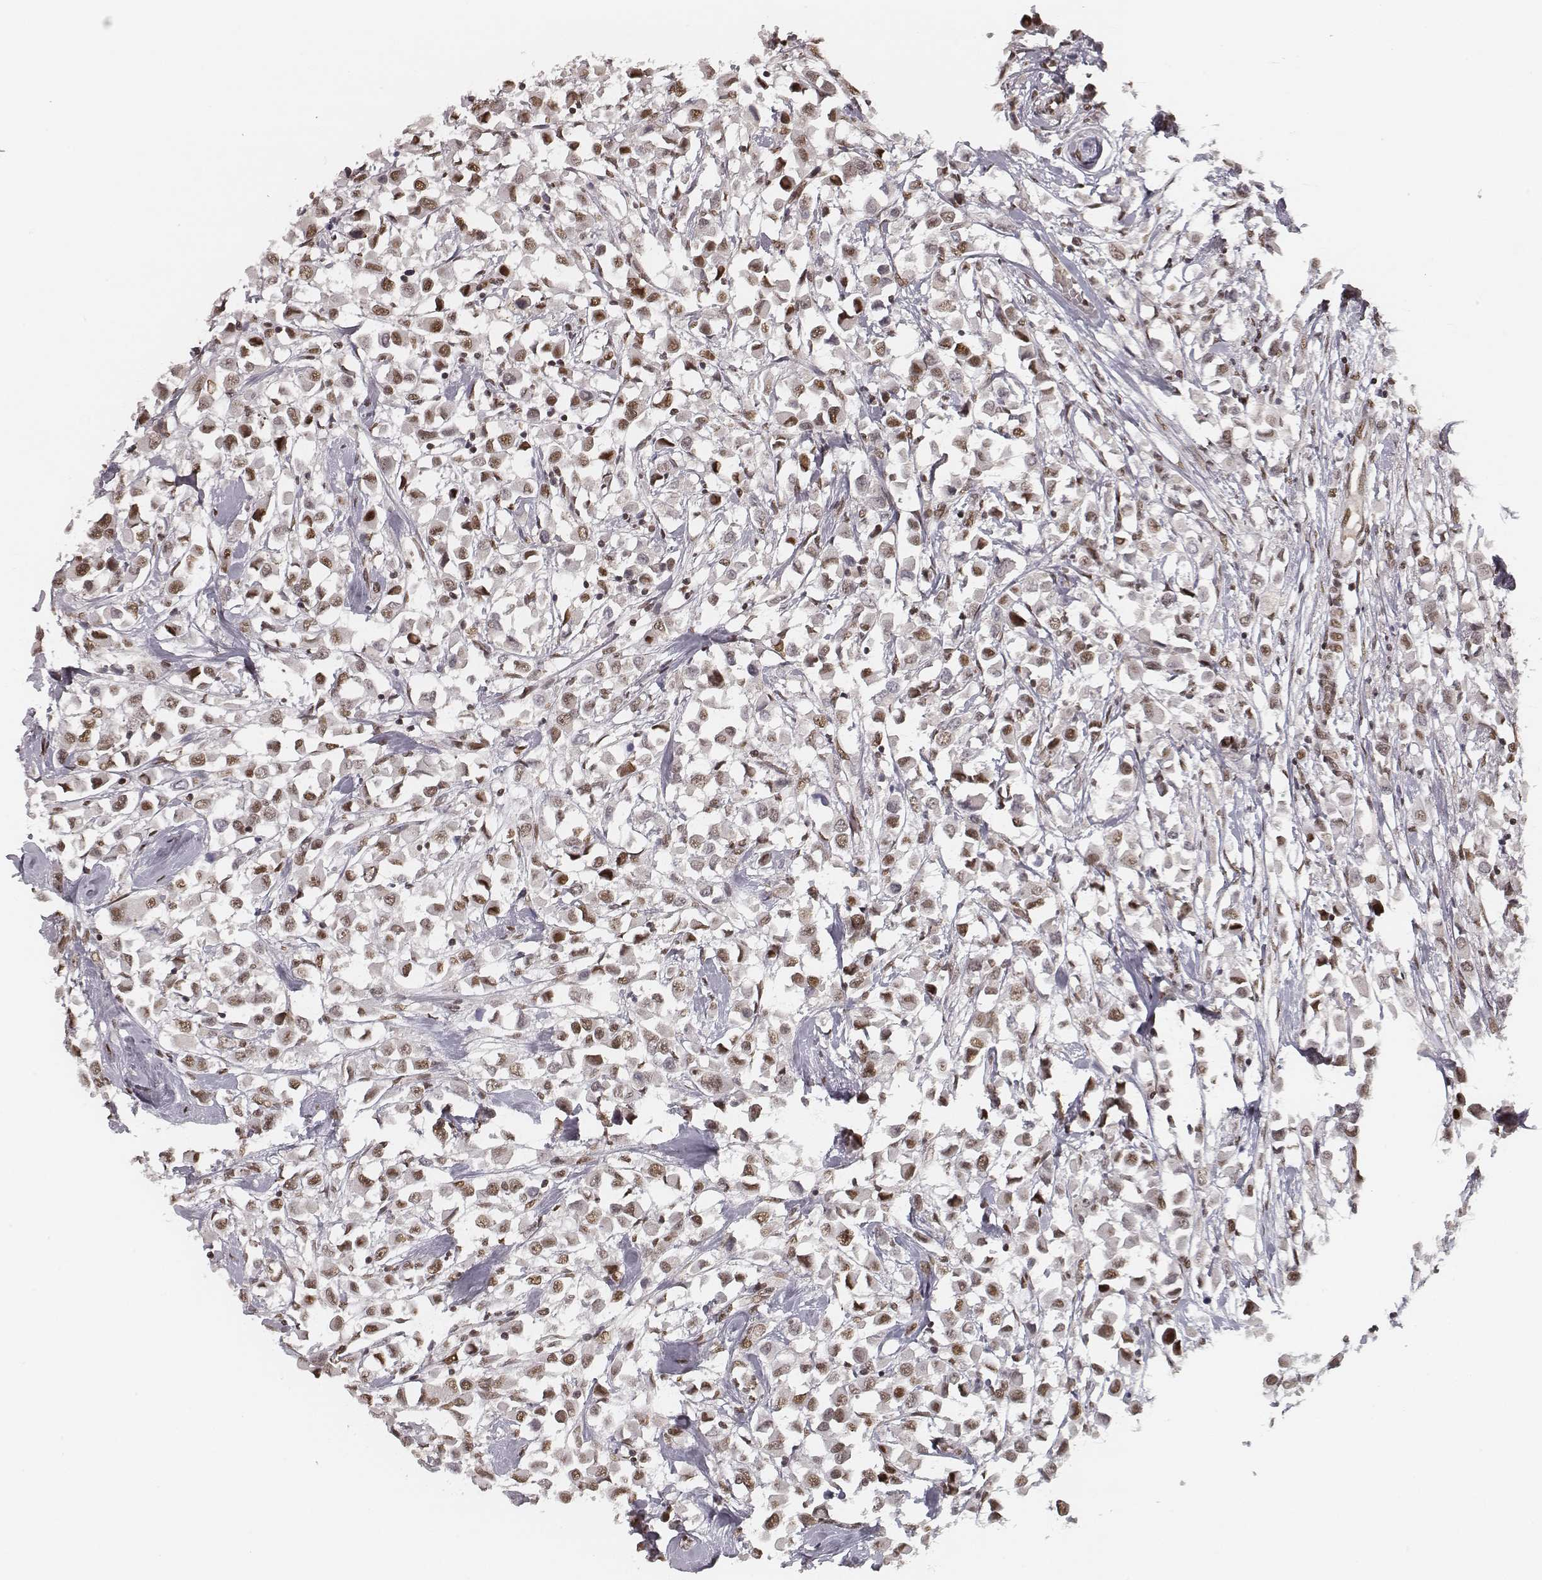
{"staining": {"intensity": "moderate", "quantity": ">75%", "location": "nuclear"}, "tissue": "breast cancer", "cell_type": "Tumor cells", "image_type": "cancer", "snomed": [{"axis": "morphology", "description": "Duct carcinoma"}, {"axis": "topography", "description": "Breast"}], "caption": "Breast cancer (intraductal carcinoma) was stained to show a protein in brown. There is medium levels of moderate nuclear staining in approximately >75% of tumor cells.", "gene": "HMGA2", "patient": {"sex": "female", "age": 61}}